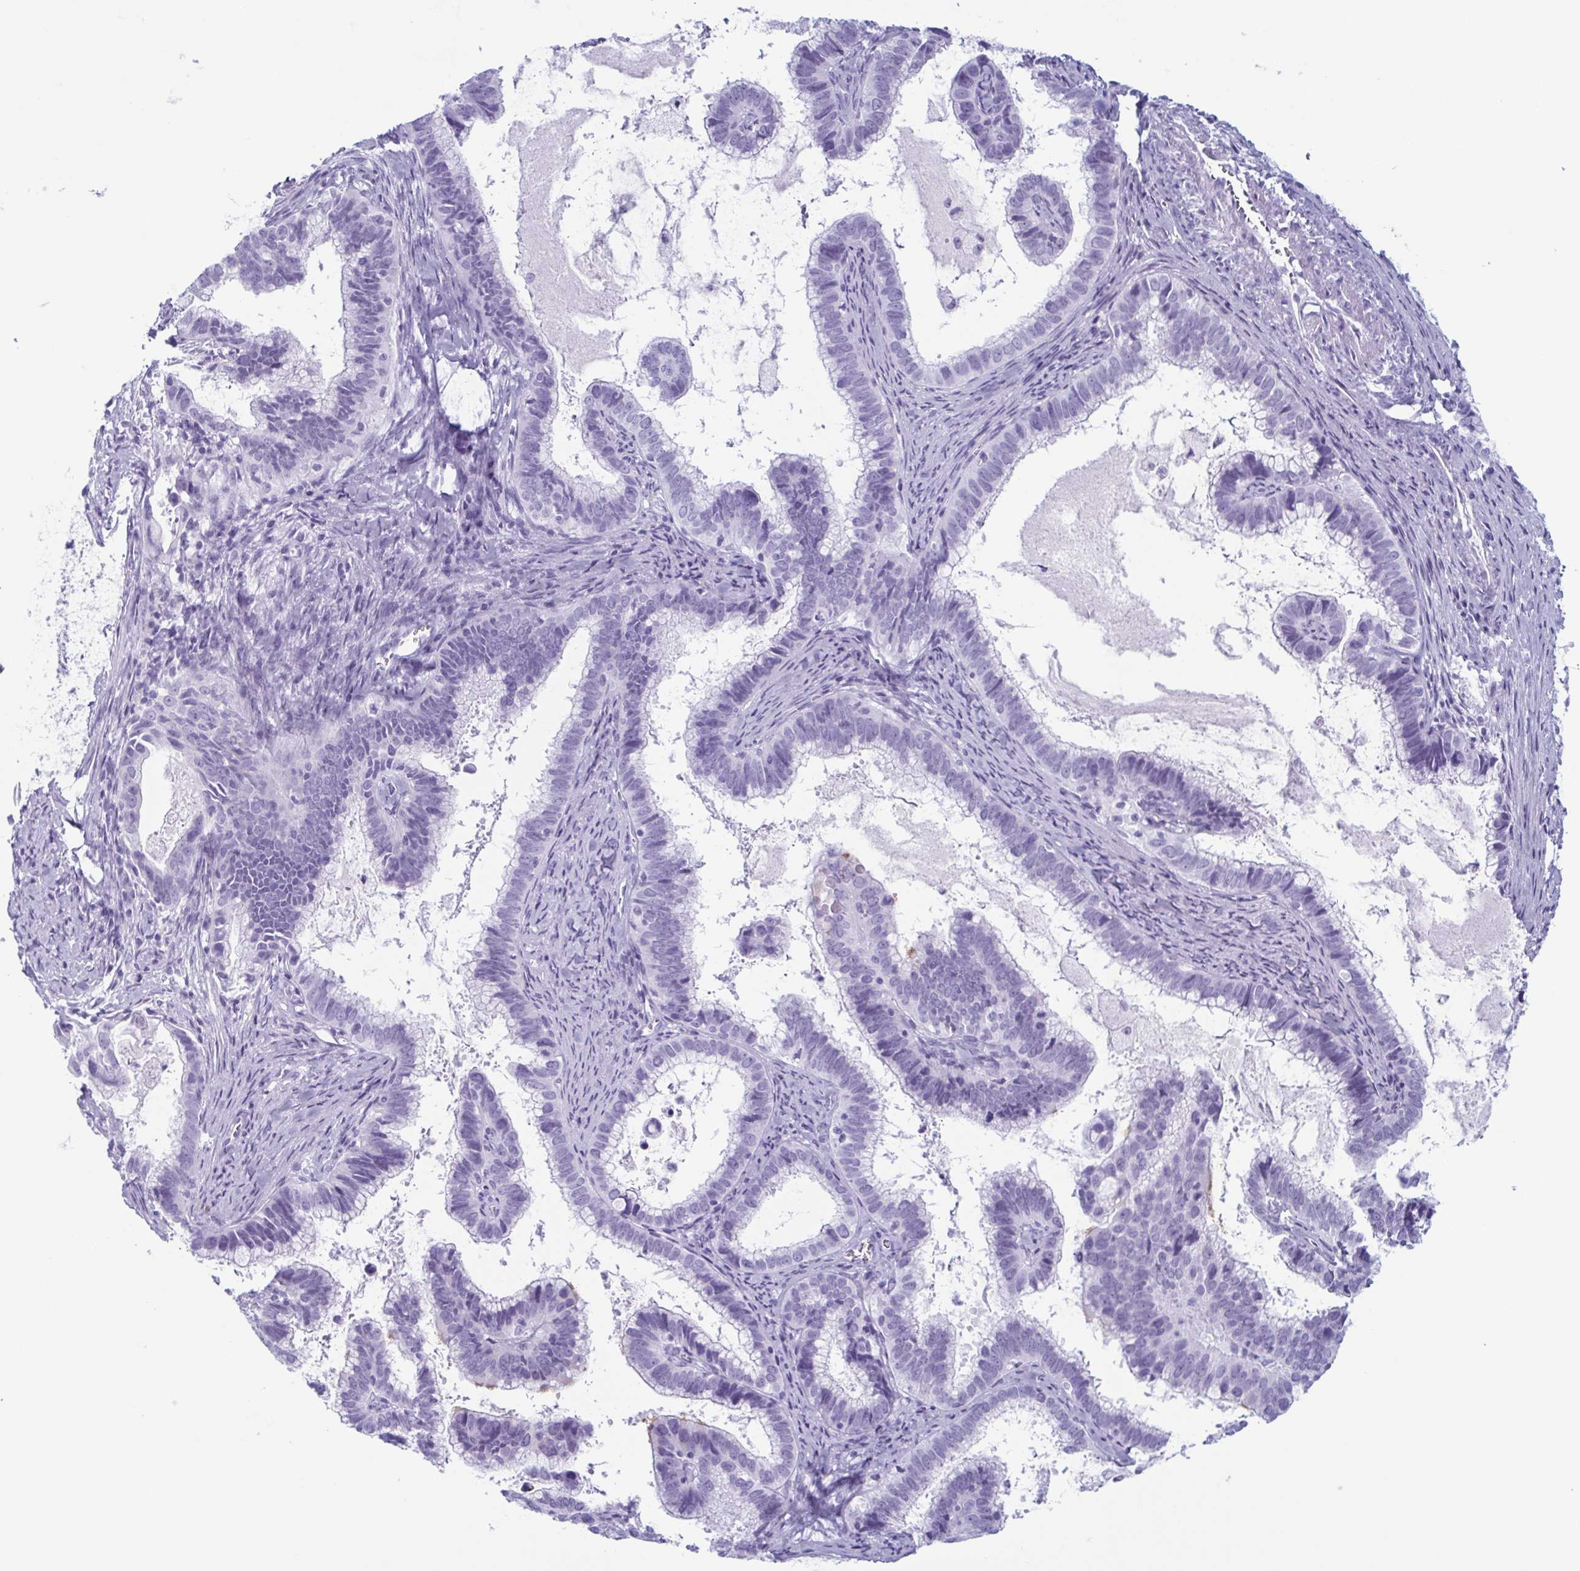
{"staining": {"intensity": "negative", "quantity": "none", "location": "none"}, "tissue": "cervical cancer", "cell_type": "Tumor cells", "image_type": "cancer", "snomed": [{"axis": "morphology", "description": "Adenocarcinoma, NOS"}, {"axis": "topography", "description": "Cervix"}], "caption": "The immunohistochemistry histopathology image has no significant positivity in tumor cells of cervical adenocarcinoma tissue.", "gene": "ENKUR", "patient": {"sex": "female", "age": 61}}